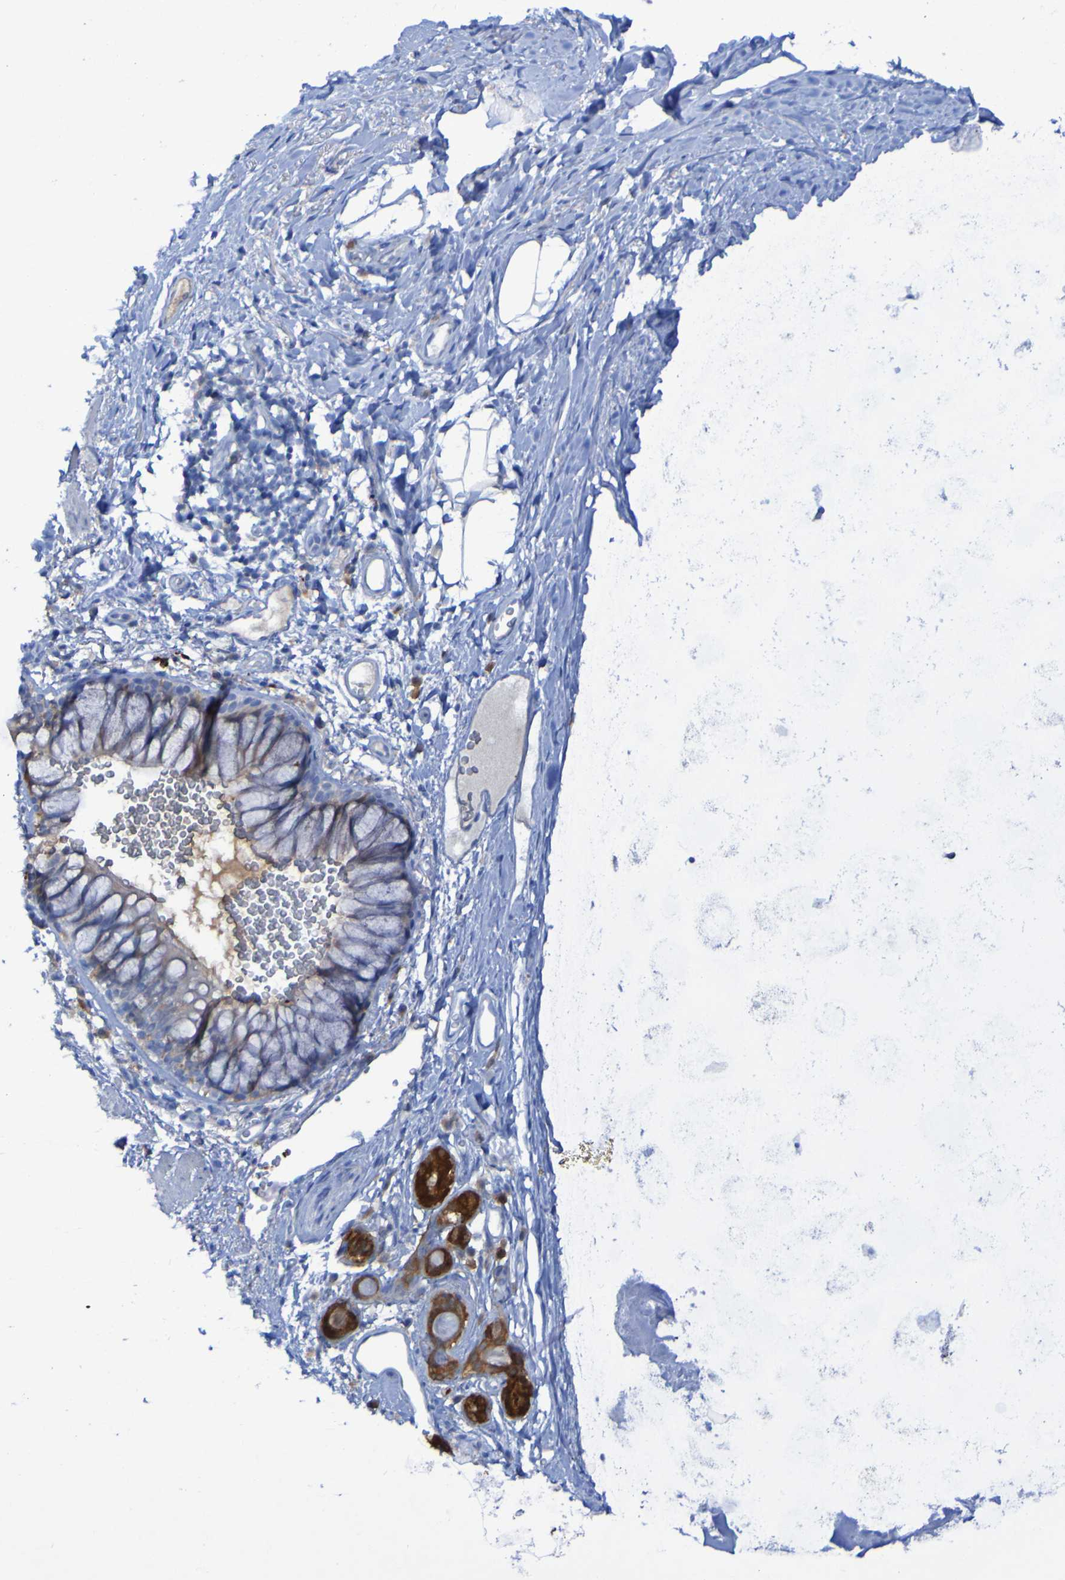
{"staining": {"intensity": "weak", "quantity": ">75%", "location": "cytoplasmic/membranous"}, "tissue": "bronchus", "cell_type": "Respiratory epithelial cells", "image_type": "normal", "snomed": [{"axis": "morphology", "description": "Normal tissue, NOS"}, {"axis": "topography", "description": "Cartilage tissue"}, {"axis": "topography", "description": "Bronchus"}], "caption": "DAB (3,3'-diaminobenzidine) immunohistochemical staining of normal human bronchus shows weak cytoplasmic/membranous protein staining in approximately >75% of respiratory epithelial cells. (IHC, brightfield microscopy, high magnification).", "gene": "MPPE1", "patient": {"sex": "female", "age": 53}}